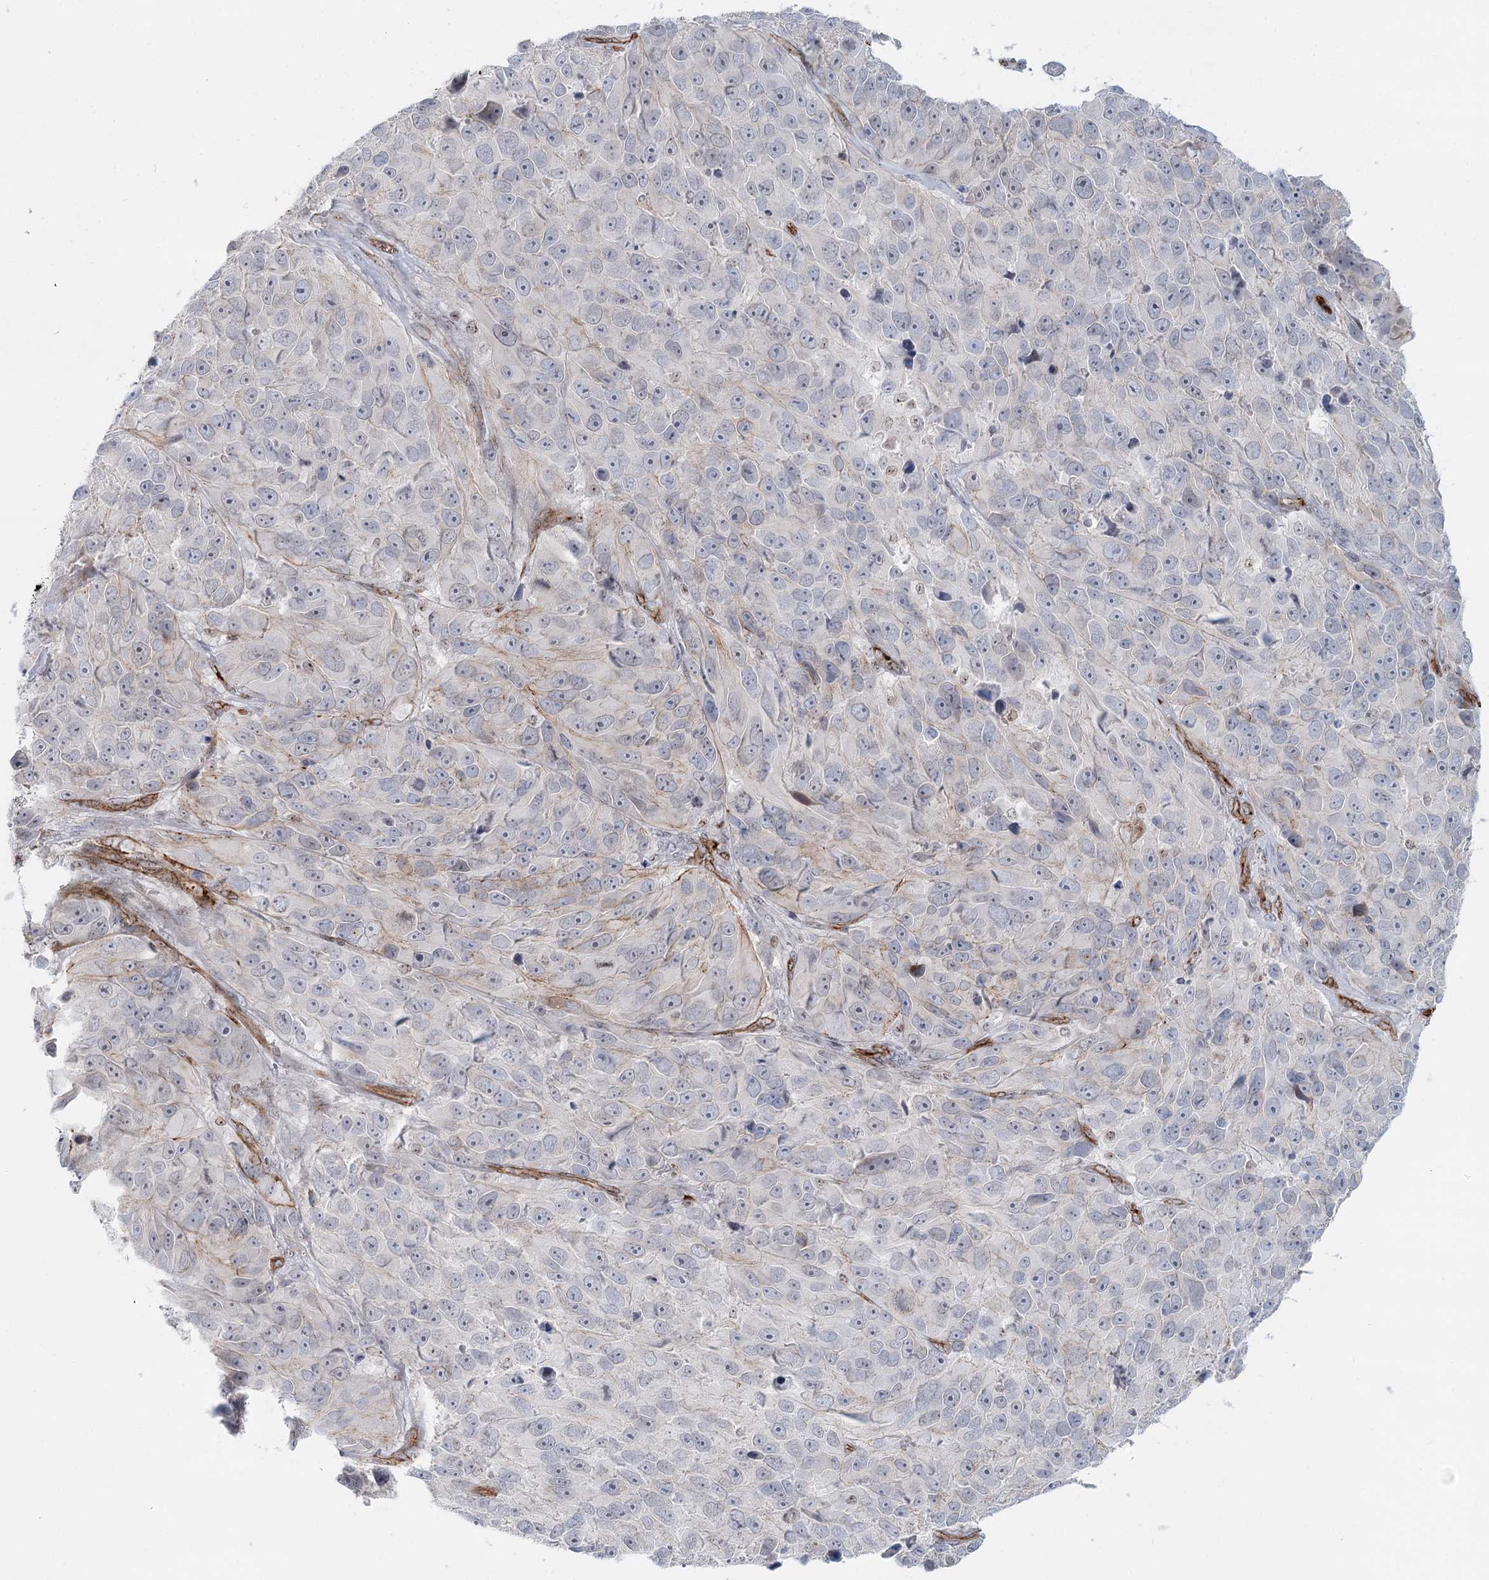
{"staining": {"intensity": "negative", "quantity": "none", "location": "none"}, "tissue": "melanoma", "cell_type": "Tumor cells", "image_type": "cancer", "snomed": [{"axis": "morphology", "description": "Malignant melanoma, NOS"}, {"axis": "topography", "description": "Skin"}], "caption": "High power microscopy micrograph of an immunohistochemistry histopathology image of malignant melanoma, revealing no significant staining in tumor cells.", "gene": "ZFYVE28", "patient": {"sex": "male", "age": 84}}